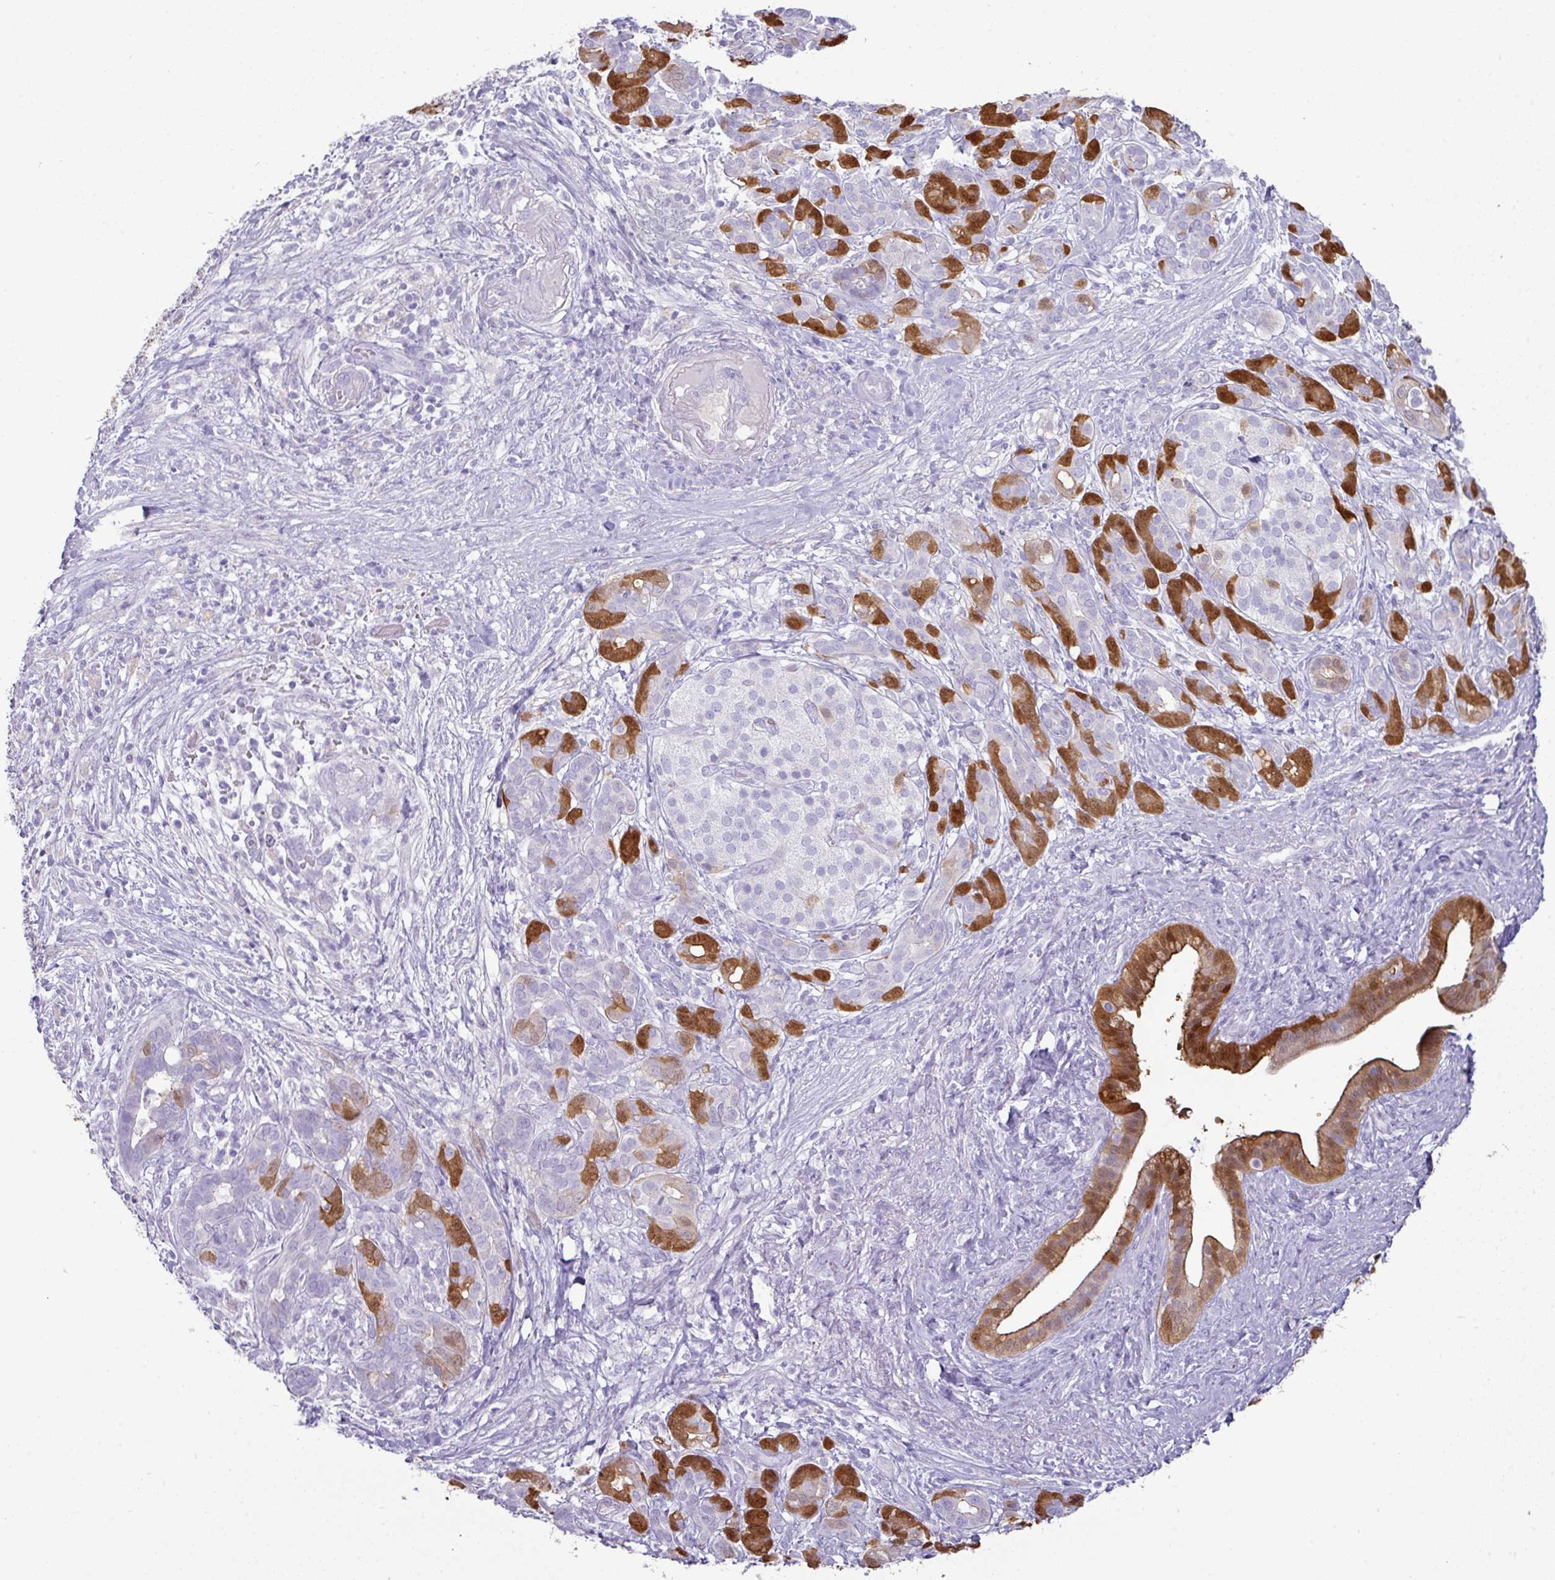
{"staining": {"intensity": "strong", "quantity": "25%-75%", "location": "cytoplasmic/membranous"}, "tissue": "pancreatic cancer", "cell_type": "Tumor cells", "image_type": "cancer", "snomed": [{"axis": "morphology", "description": "Adenocarcinoma, NOS"}, {"axis": "topography", "description": "Pancreas"}], "caption": "Protein expression by immunohistochemistry (IHC) reveals strong cytoplasmic/membranous staining in approximately 25%-75% of tumor cells in pancreatic cancer.", "gene": "GSTA3", "patient": {"sex": "male", "age": 44}}